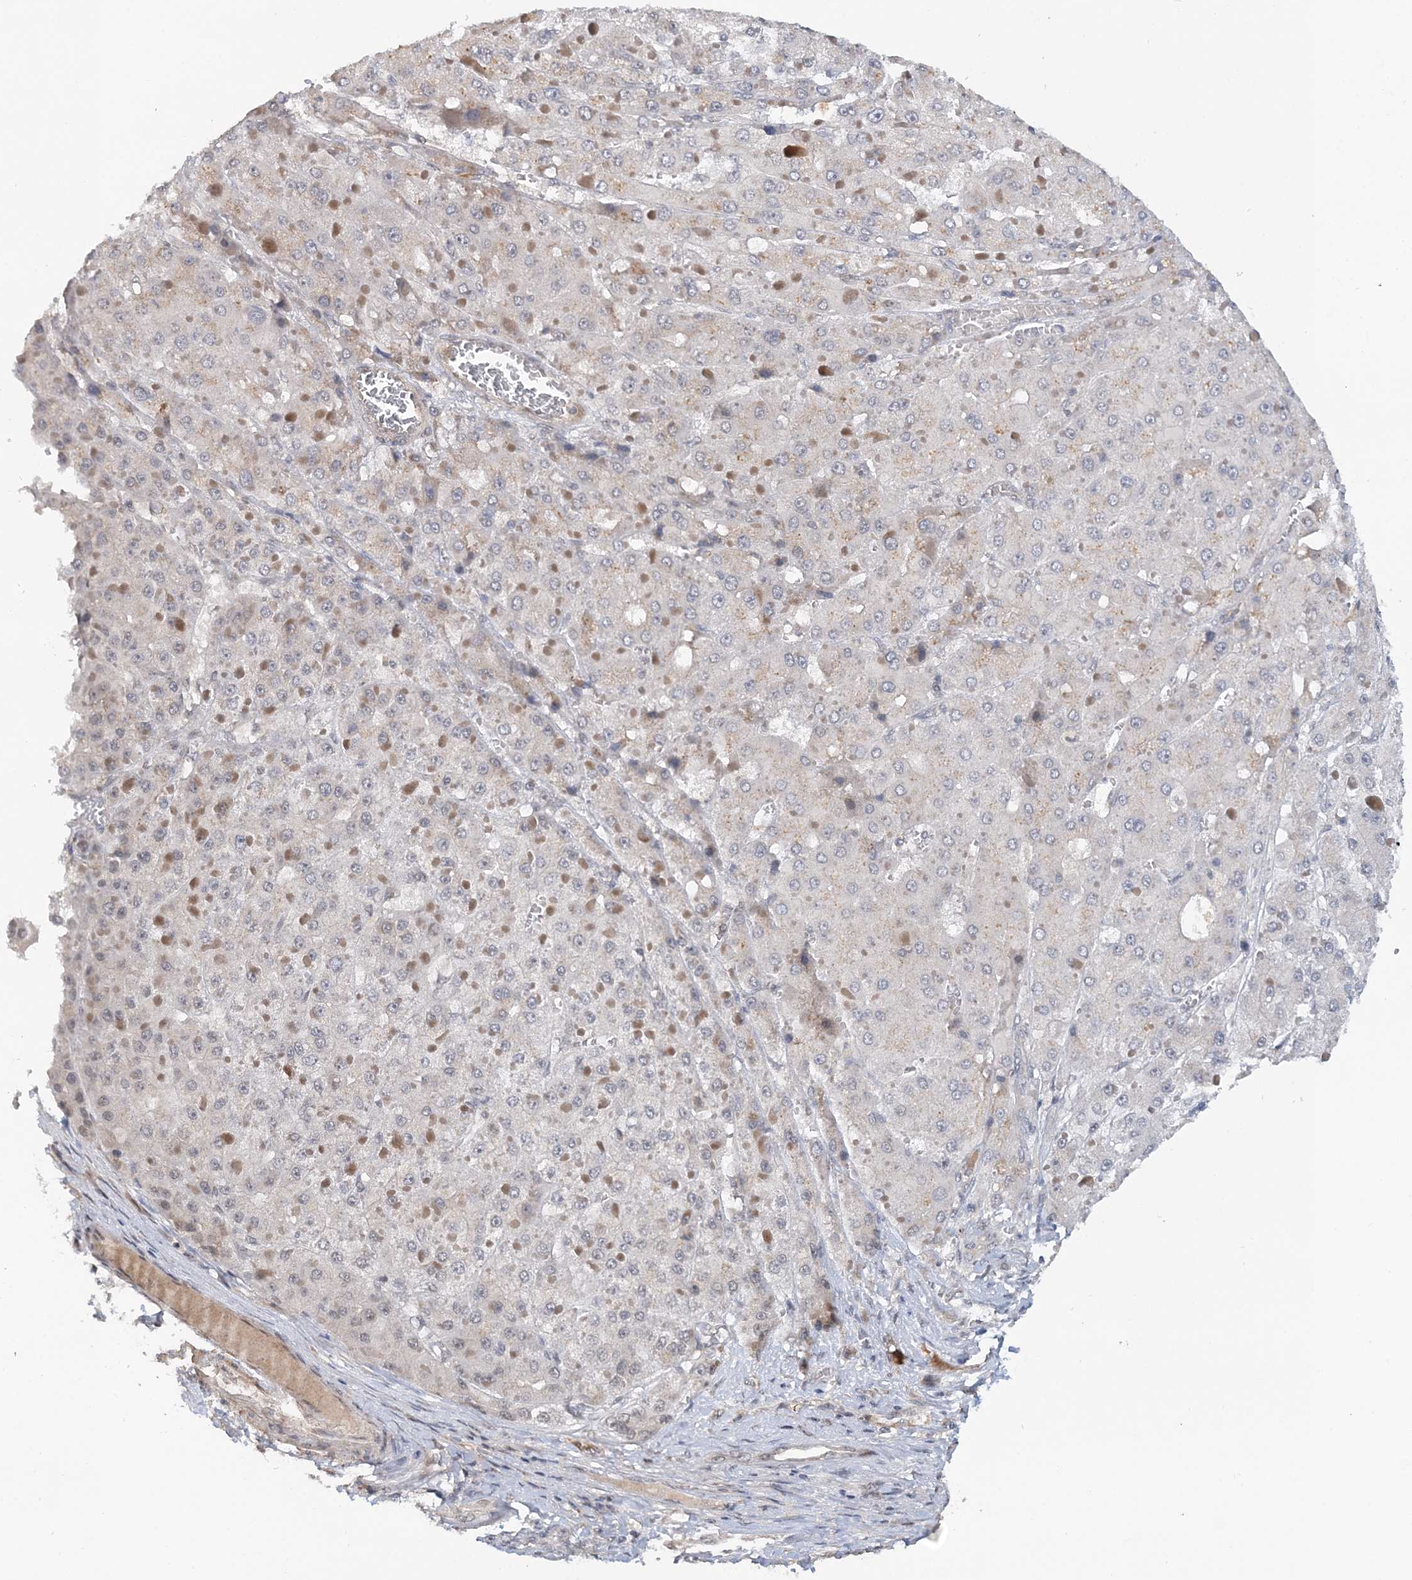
{"staining": {"intensity": "negative", "quantity": "none", "location": "none"}, "tissue": "liver cancer", "cell_type": "Tumor cells", "image_type": "cancer", "snomed": [{"axis": "morphology", "description": "Carcinoma, Hepatocellular, NOS"}, {"axis": "topography", "description": "Liver"}], "caption": "High magnification brightfield microscopy of liver cancer stained with DAB (3,3'-diaminobenzidine) (brown) and counterstained with hematoxylin (blue): tumor cells show no significant positivity.", "gene": "TSHZ2", "patient": {"sex": "female", "age": 73}}